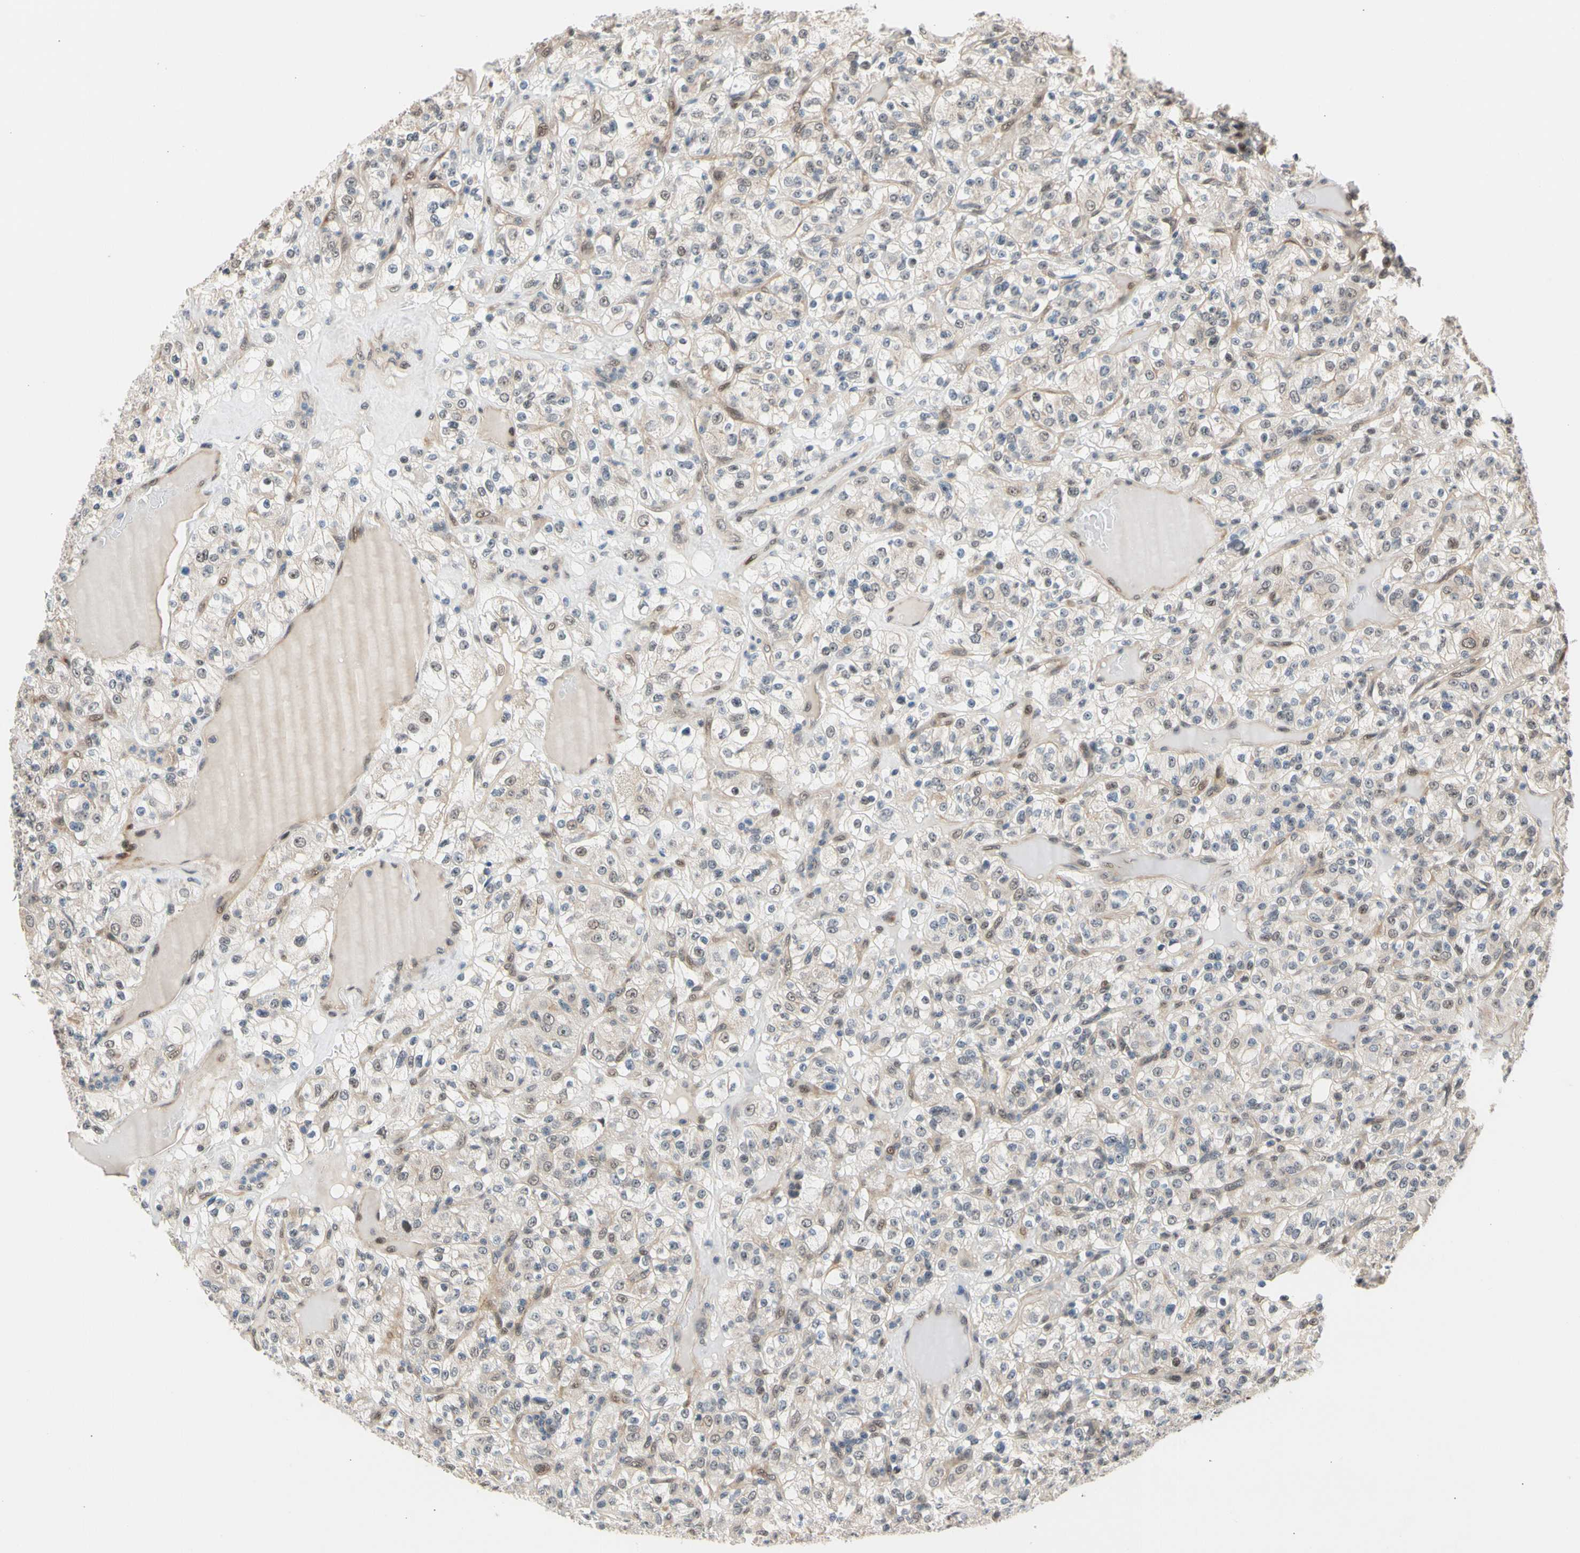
{"staining": {"intensity": "weak", "quantity": "25%-75%", "location": "cytoplasmic/membranous"}, "tissue": "renal cancer", "cell_type": "Tumor cells", "image_type": "cancer", "snomed": [{"axis": "morphology", "description": "Normal tissue, NOS"}, {"axis": "morphology", "description": "Adenocarcinoma, NOS"}, {"axis": "topography", "description": "Kidney"}], "caption": "Immunohistochemical staining of renal cancer (adenocarcinoma) displays weak cytoplasmic/membranous protein staining in approximately 25%-75% of tumor cells.", "gene": "NGEF", "patient": {"sex": "female", "age": 72}}